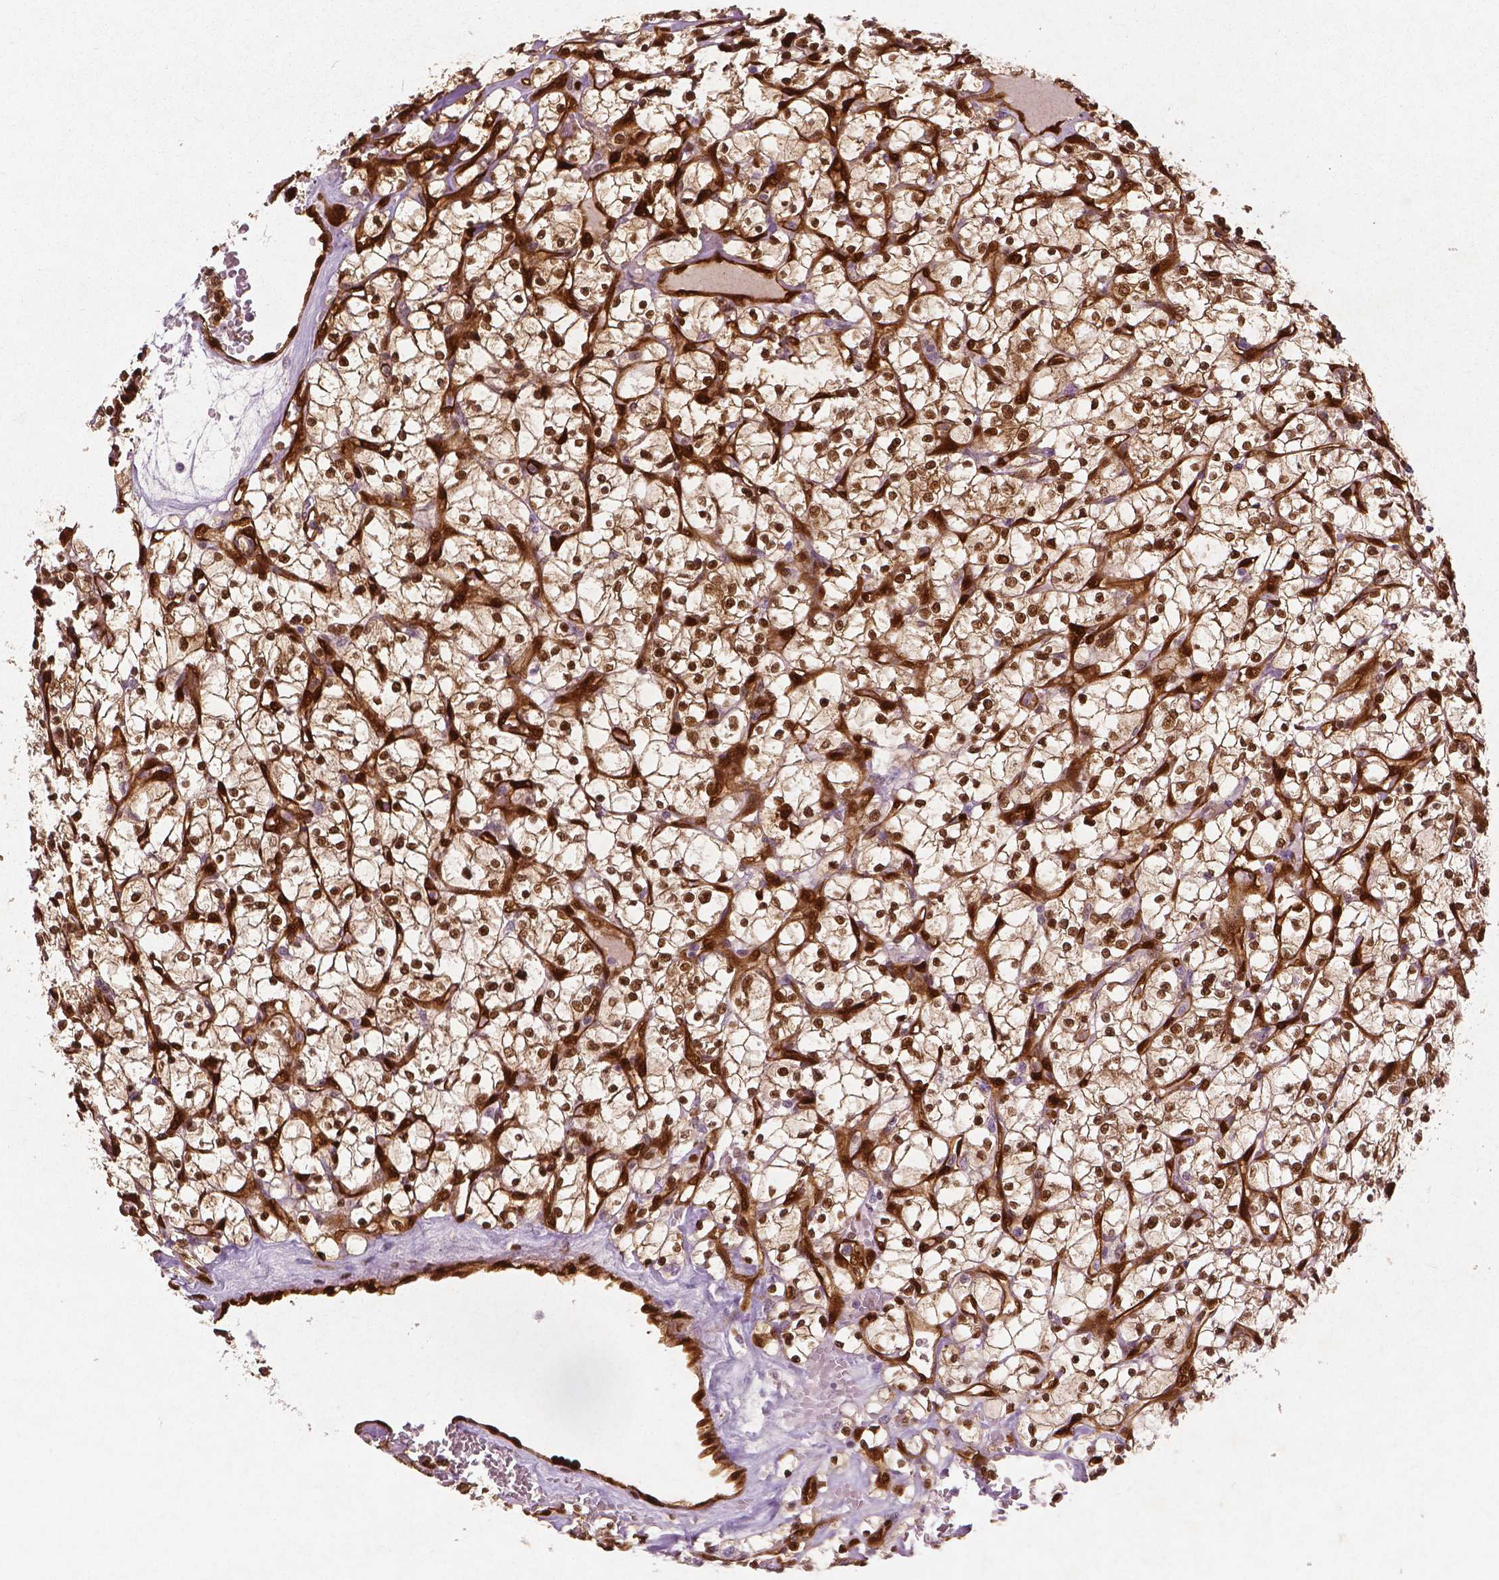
{"staining": {"intensity": "strong", "quantity": ">75%", "location": "cytoplasmic/membranous,nuclear"}, "tissue": "renal cancer", "cell_type": "Tumor cells", "image_type": "cancer", "snomed": [{"axis": "morphology", "description": "Adenocarcinoma, NOS"}, {"axis": "topography", "description": "Kidney"}], "caption": "DAB (3,3'-diaminobenzidine) immunohistochemical staining of human adenocarcinoma (renal) reveals strong cytoplasmic/membranous and nuclear protein positivity in approximately >75% of tumor cells.", "gene": "WWTR1", "patient": {"sex": "female", "age": 64}}